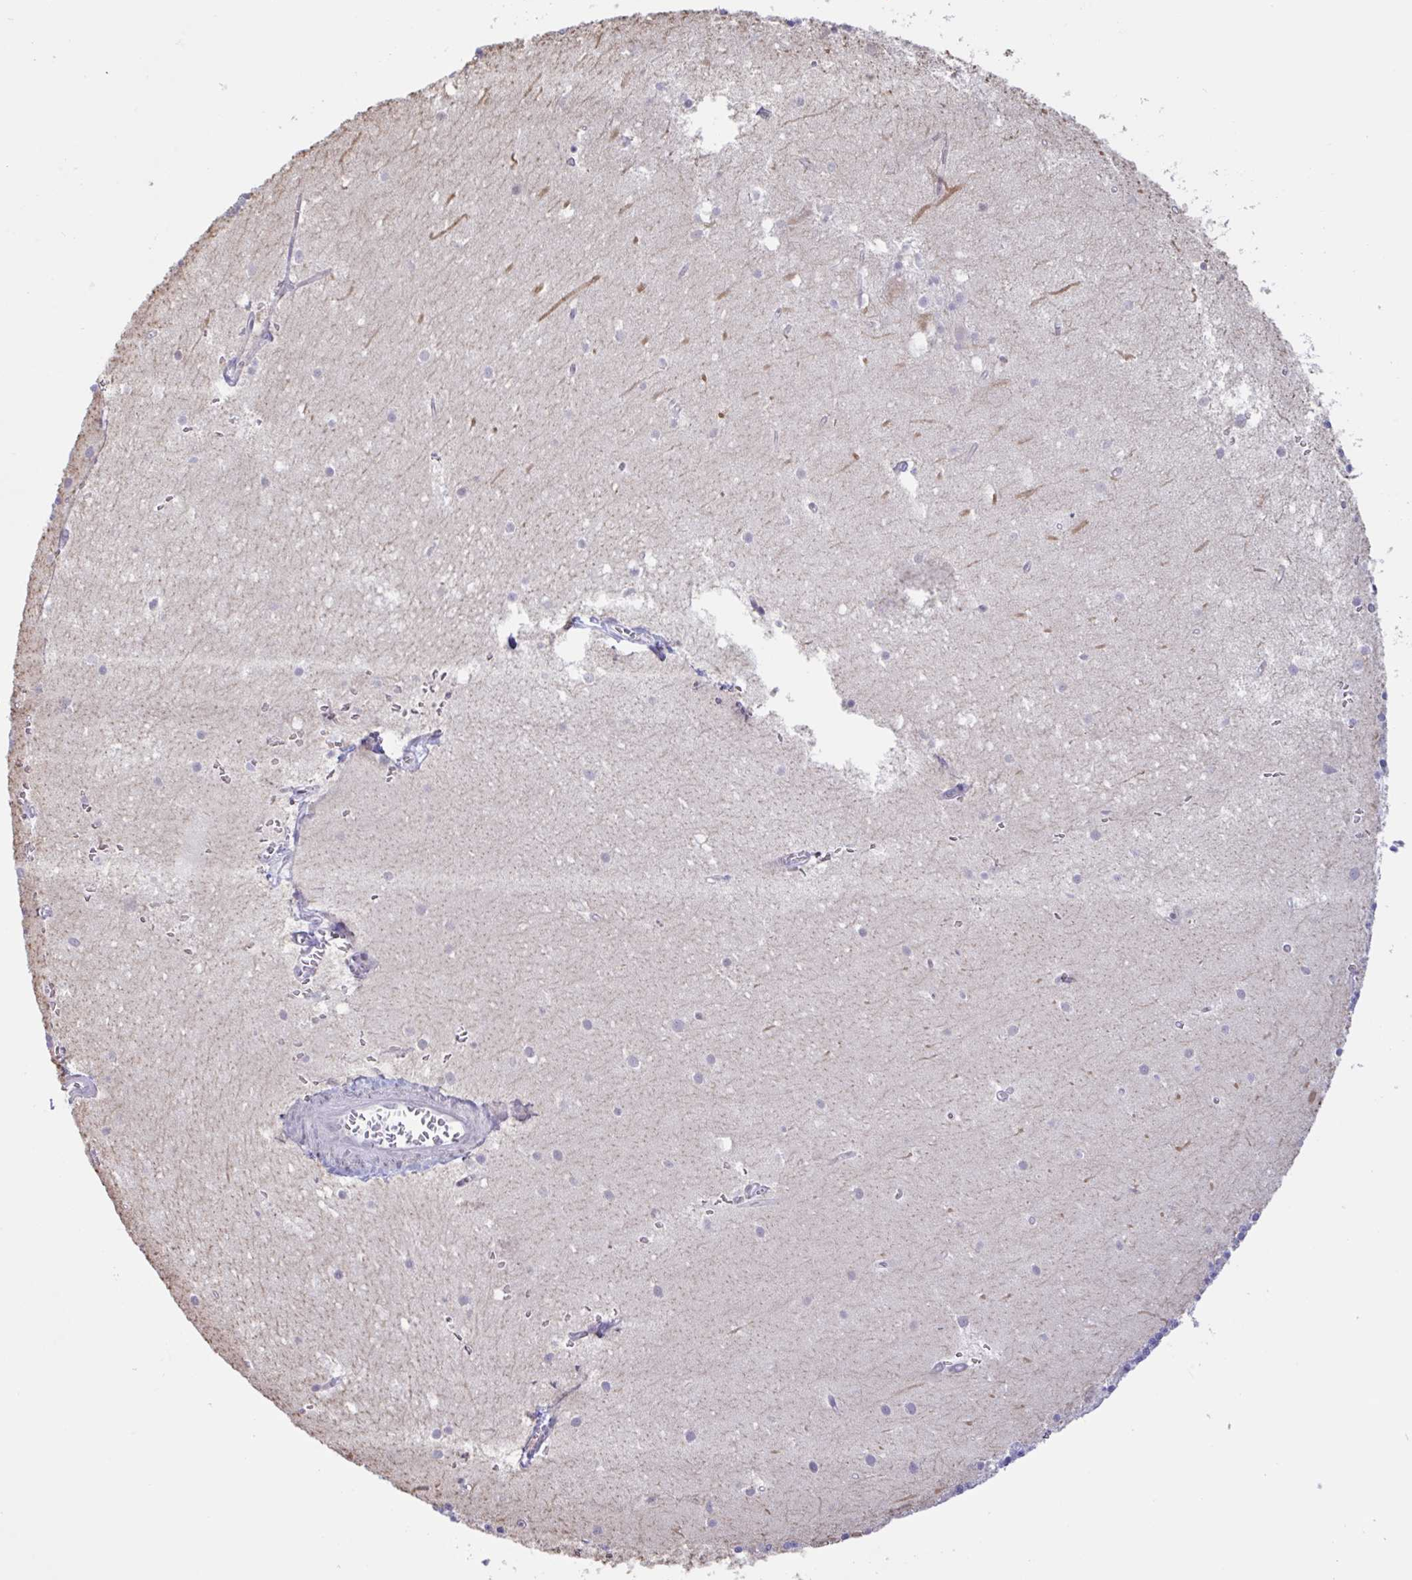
{"staining": {"intensity": "negative", "quantity": "none", "location": "none"}, "tissue": "cerebellum", "cell_type": "Cells in granular layer", "image_type": "normal", "snomed": [{"axis": "morphology", "description": "Normal tissue, NOS"}, {"axis": "topography", "description": "Cerebellum"}], "caption": "IHC histopathology image of benign cerebellum: human cerebellum stained with DAB exhibits no significant protein expression in cells in granular layer.", "gene": "HYPK", "patient": {"sex": "male", "age": 54}}